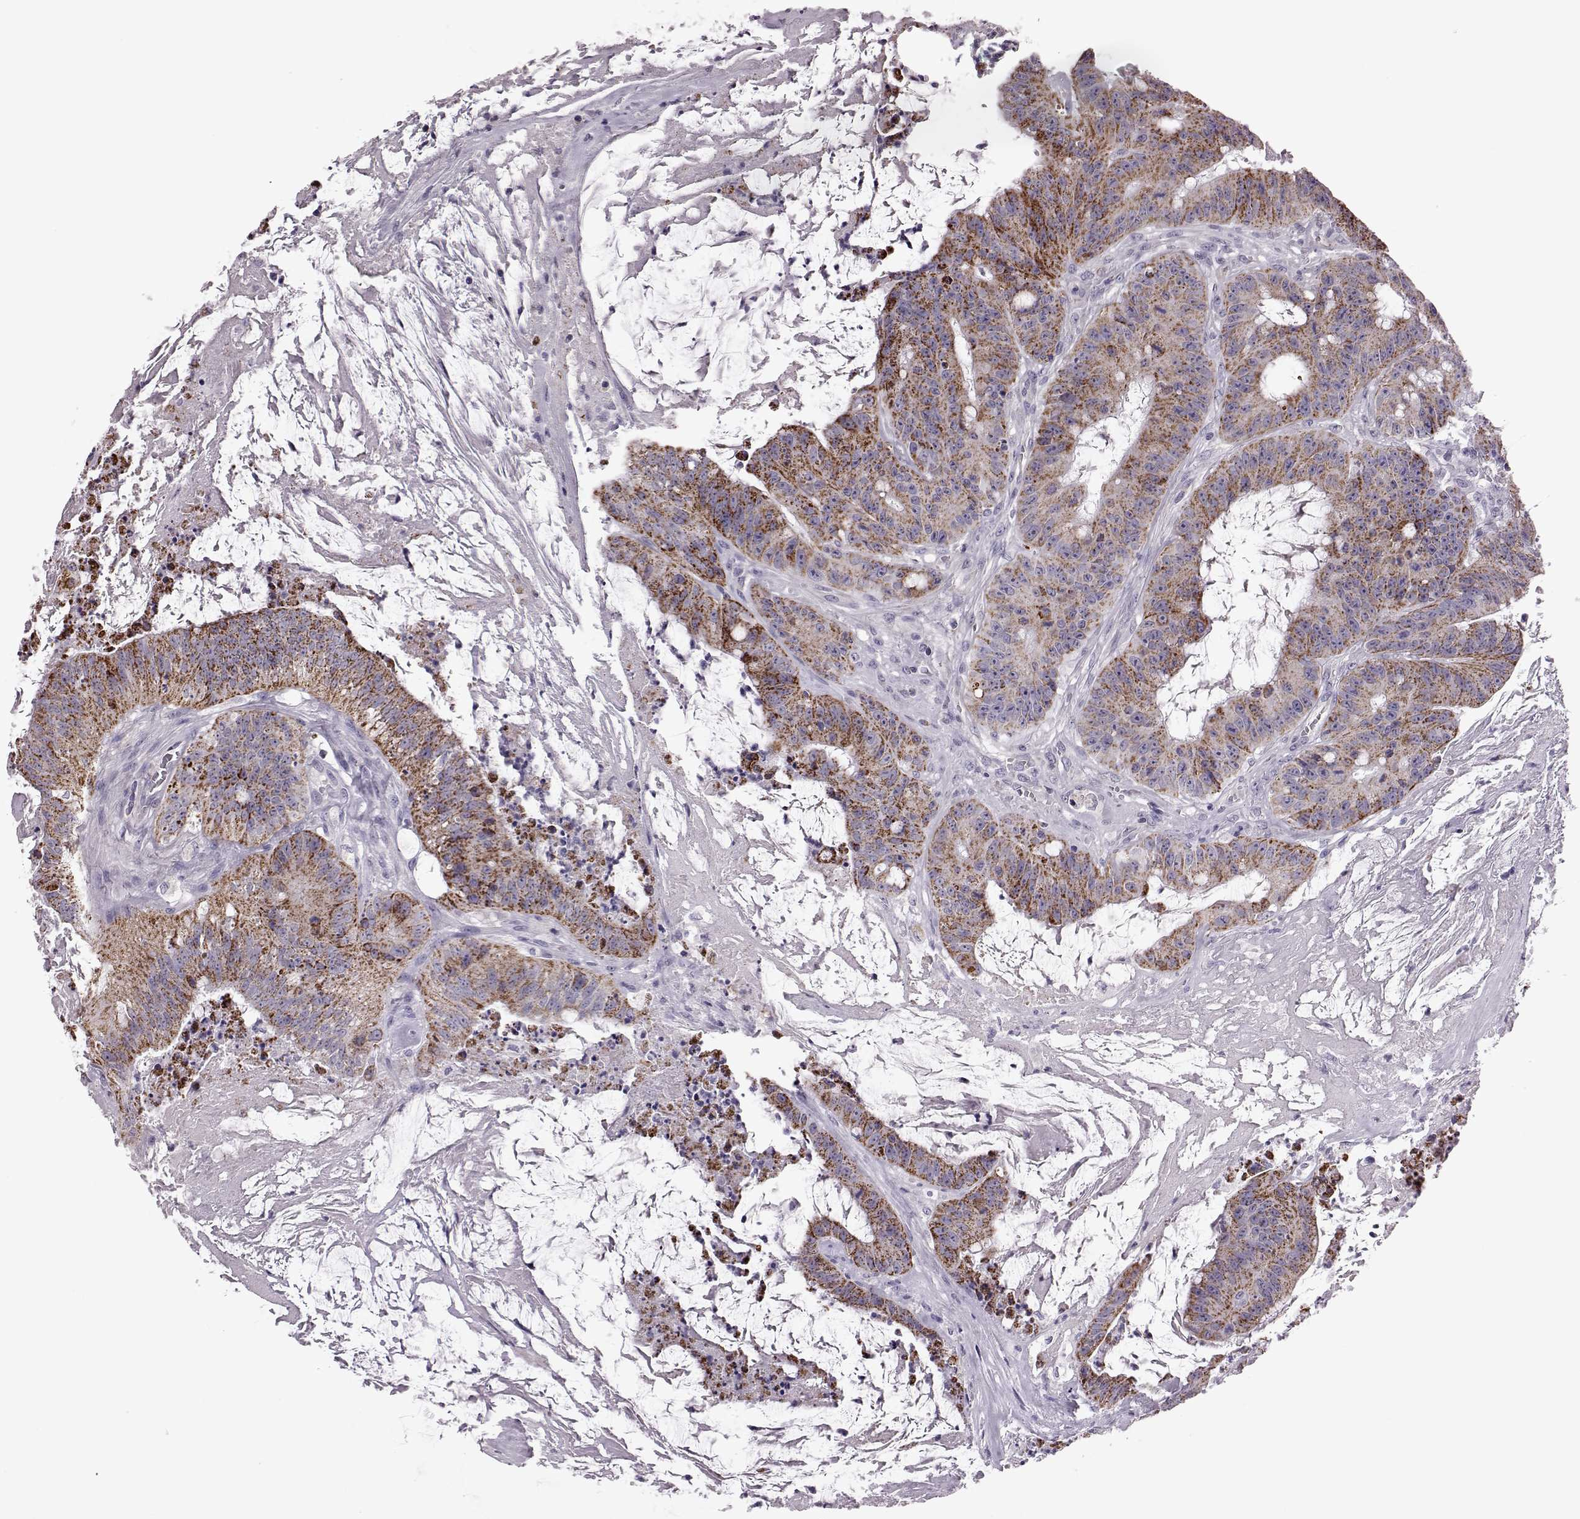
{"staining": {"intensity": "strong", "quantity": ">75%", "location": "cytoplasmic/membranous"}, "tissue": "colorectal cancer", "cell_type": "Tumor cells", "image_type": "cancer", "snomed": [{"axis": "morphology", "description": "Adenocarcinoma, NOS"}, {"axis": "topography", "description": "Colon"}], "caption": "Colorectal cancer (adenocarcinoma) was stained to show a protein in brown. There is high levels of strong cytoplasmic/membranous positivity in approximately >75% of tumor cells.", "gene": "RIMS2", "patient": {"sex": "male", "age": 33}}